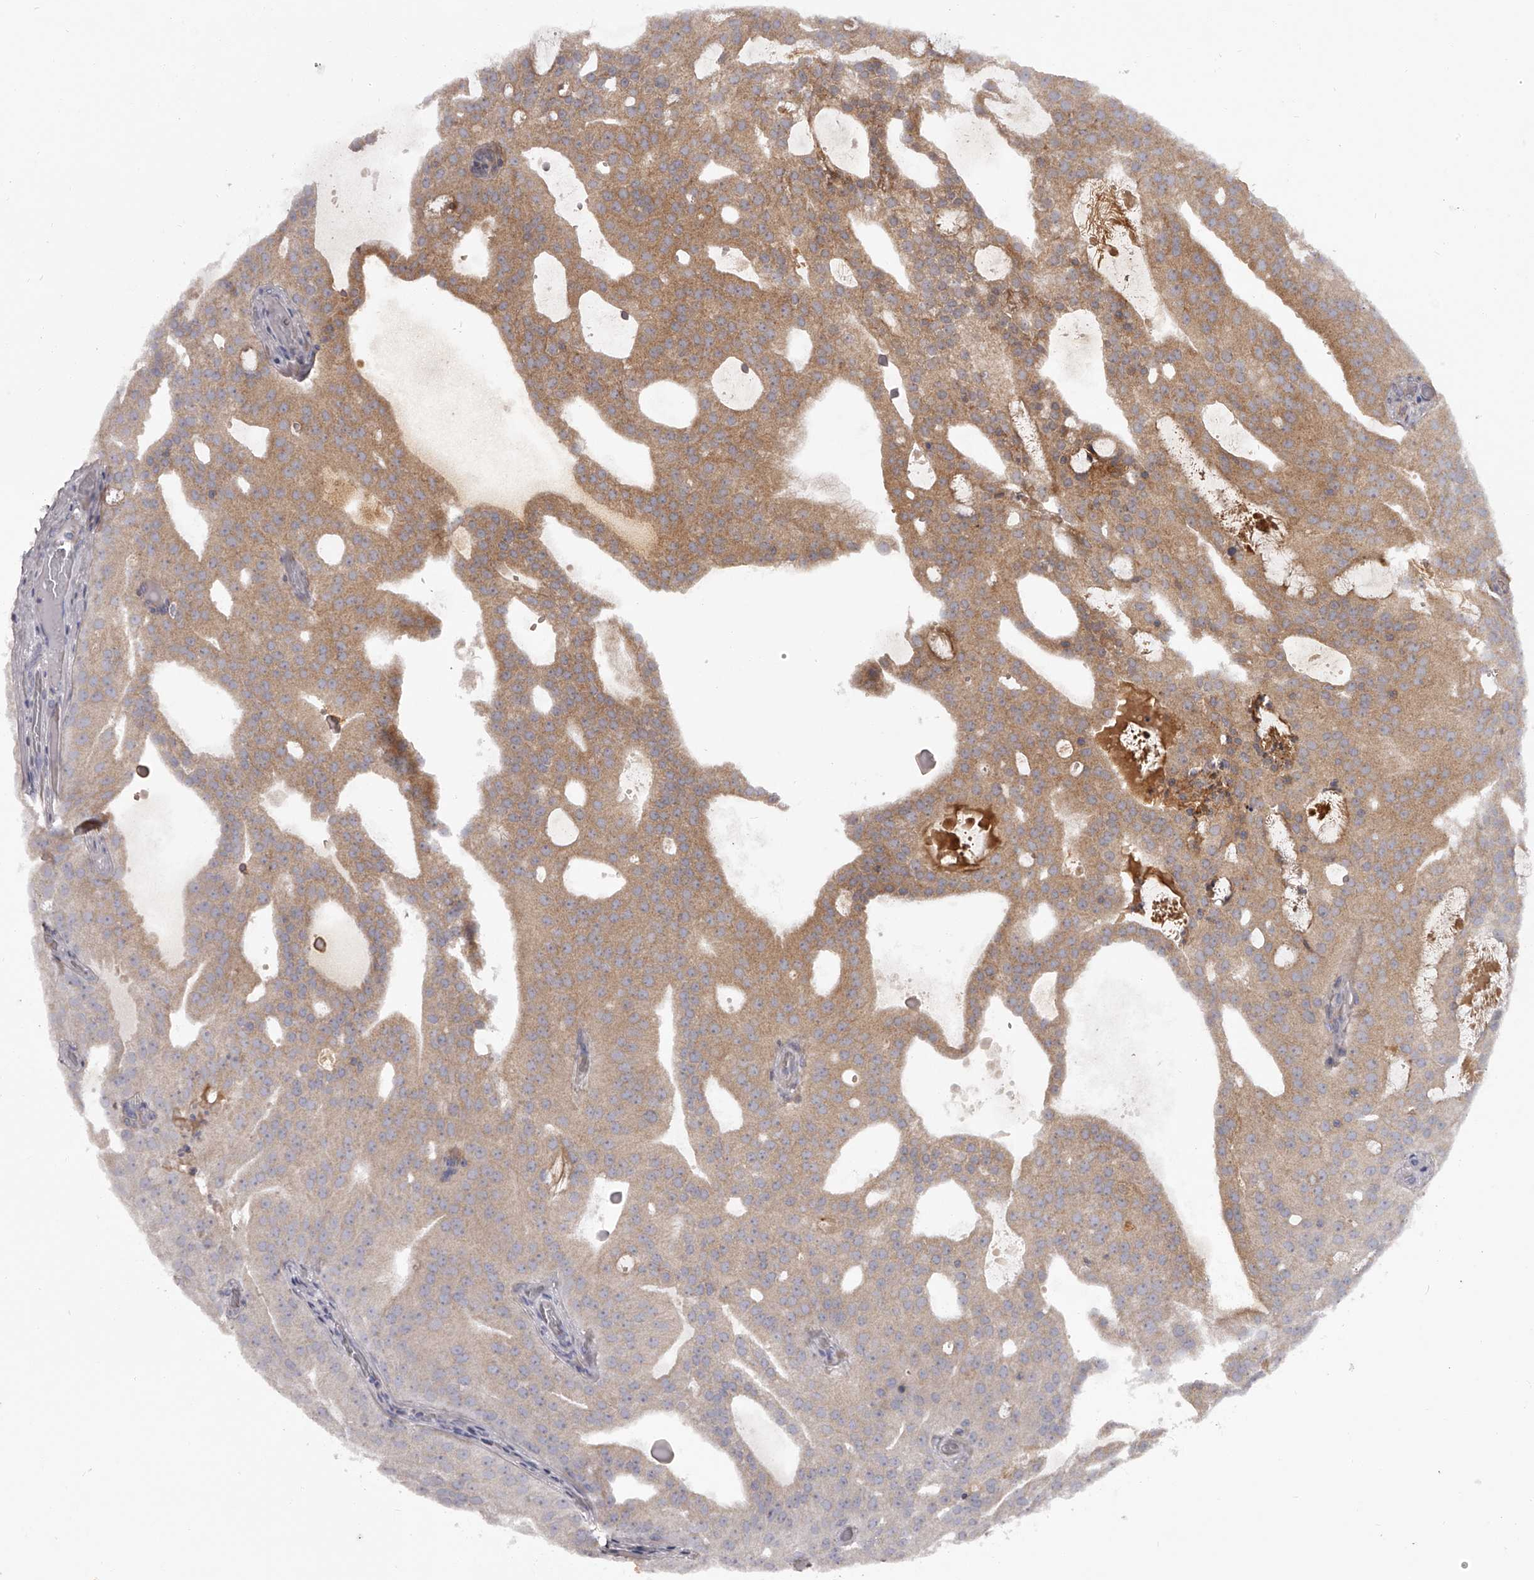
{"staining": {"intensity": "moderate", "quantity": ">75%", "location": "cytoplasmic/membranous"}, "tissue": "prostate cancer", "cell_type": "Tumor cells", "image_type": "cancer", "snomed": [{"axis": "morphology", "description": "Adenocarcinoma, Medium grade"}, {"axis": "topography", "description": "Prostate"}], "caption": "Brown immunohistochemical staining in human prostate cancer (medium-grade adenocarcinoma) exhibits moderate cytoplasmic/membranous positivity in about >75% of tumor cells. (DAB IHC with brightfield microscopy, high magnification).", "gene": "CRYZL1", "patient": {"sex": "male", "age": 88}}